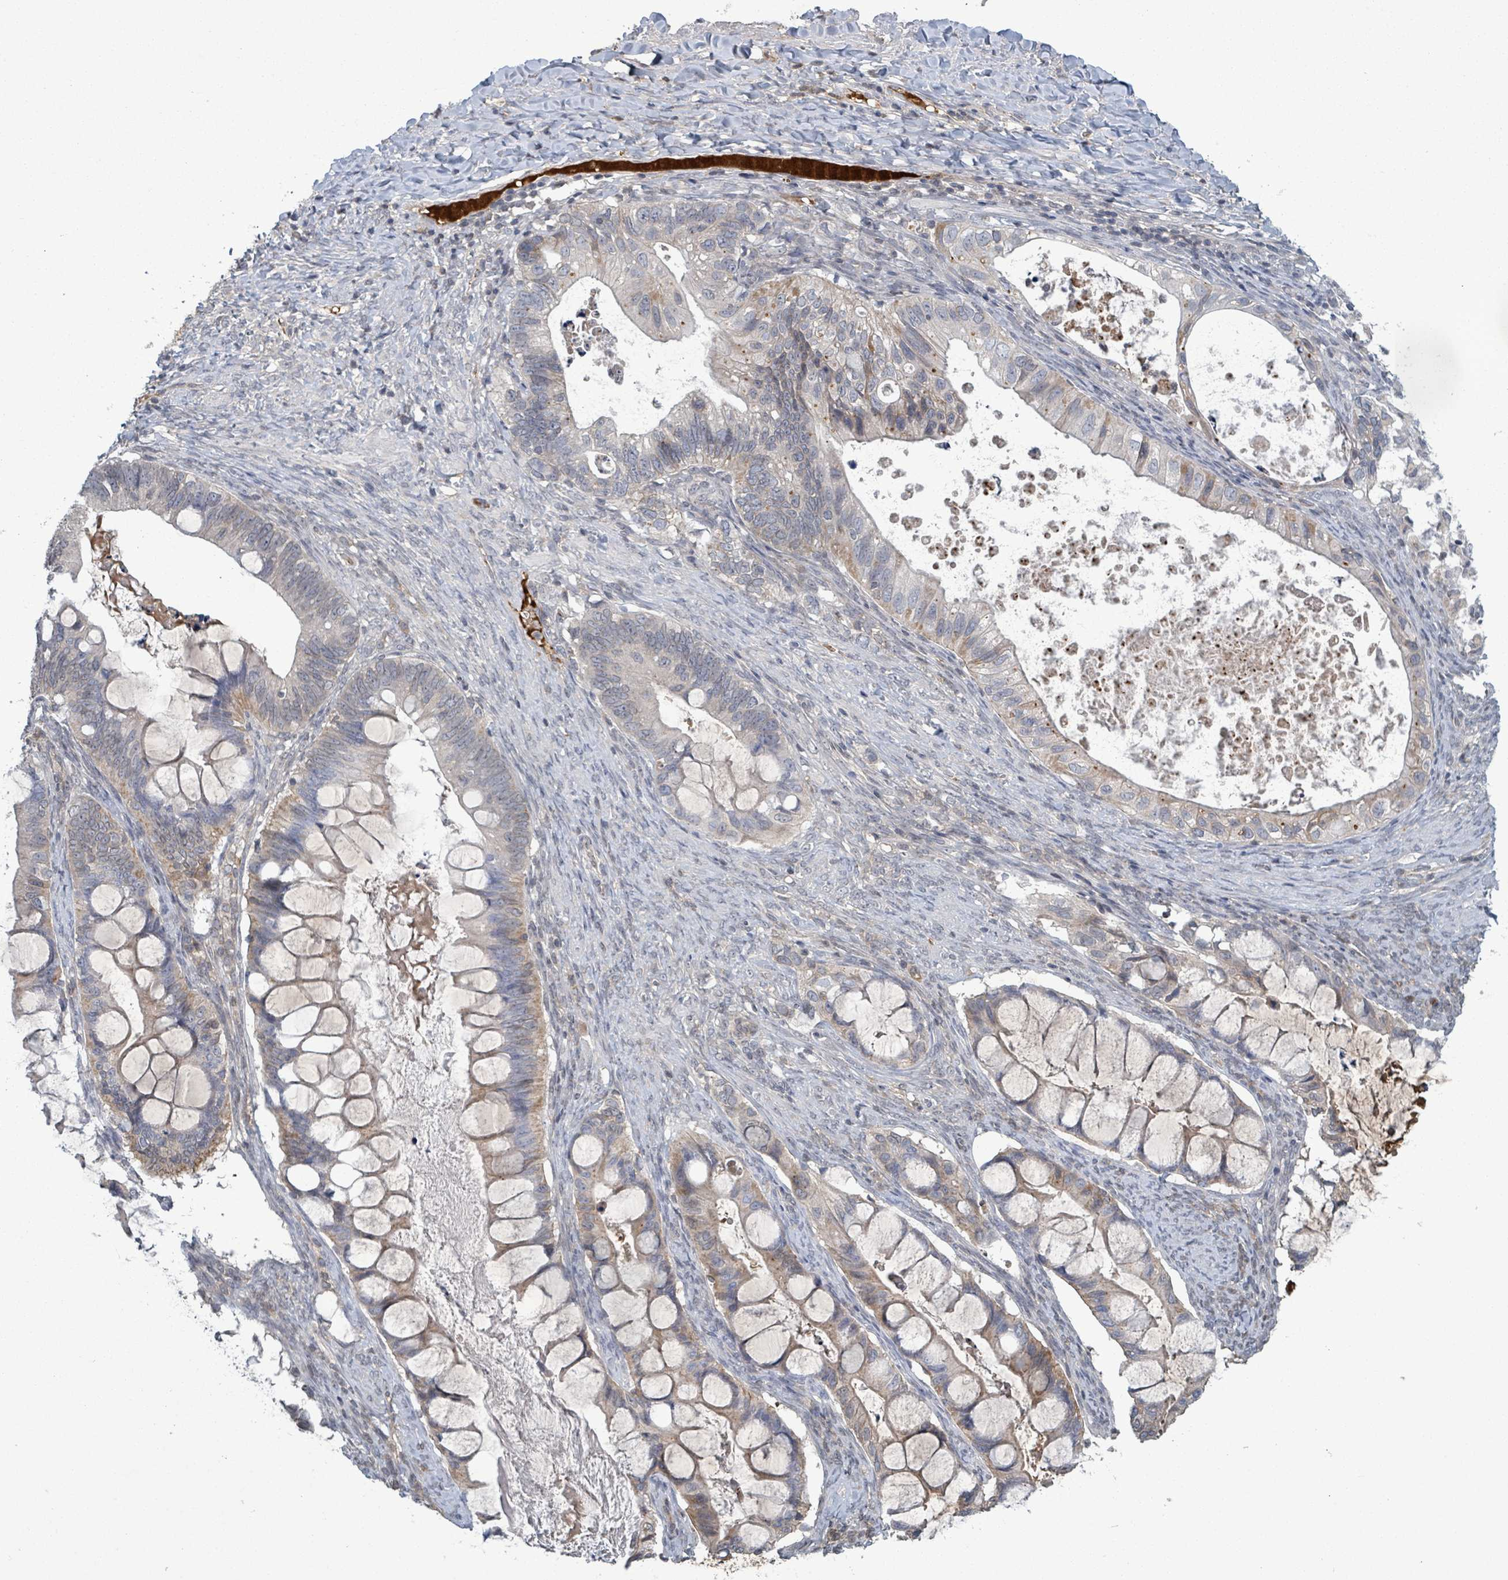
{"staining": {"intensity": "weak", "quantity": "<25%", "location": "cytoplasmic/membranous"}, "tissue": "ovarian cancer", "cell_type": "Tumor cells", "image_type": "cancer", "snomed": [{"axis": "morphology", "description": "Cystadenocarcinoma, mucinous, NOS"}, {"axis": "topography", "description": "Ovary"}], "caption": "Micrograph shows no significant protein positivity in tumor cells of ovarian cancer (mucinous cystadenocarcinoma).", "gene": "GRM8", "patient": {"sex": "female", "age": 61}}